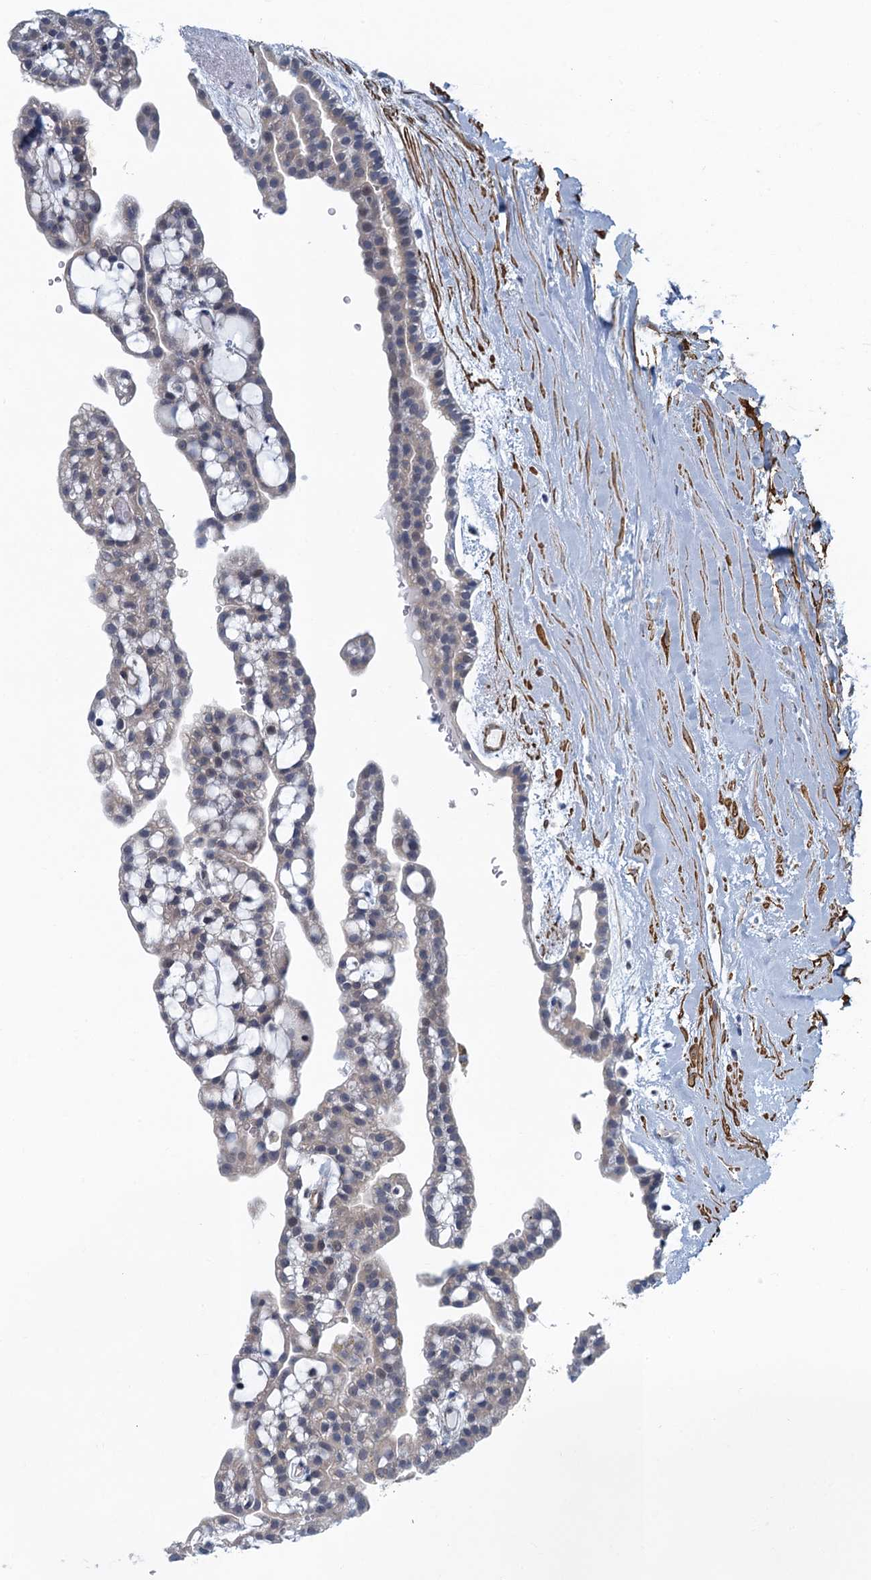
{"staining": {"intensity": "negative", "quantity": "none", "location": "none"}, "tissue": "renal cancer", "cell_type": "Tumor cells", "image_type": "cancer", "snomed": [{"axis": "morphology", "description": "Adenocarcinoma, NOS"}, {"axis": "topography", "description": "Kidney"}], "caption": "Renal cancer stained for a protein using IHC shows no positivity tumor cells.", "gene": "ALG2", "patient": {"sex": "male", "age": 63}}